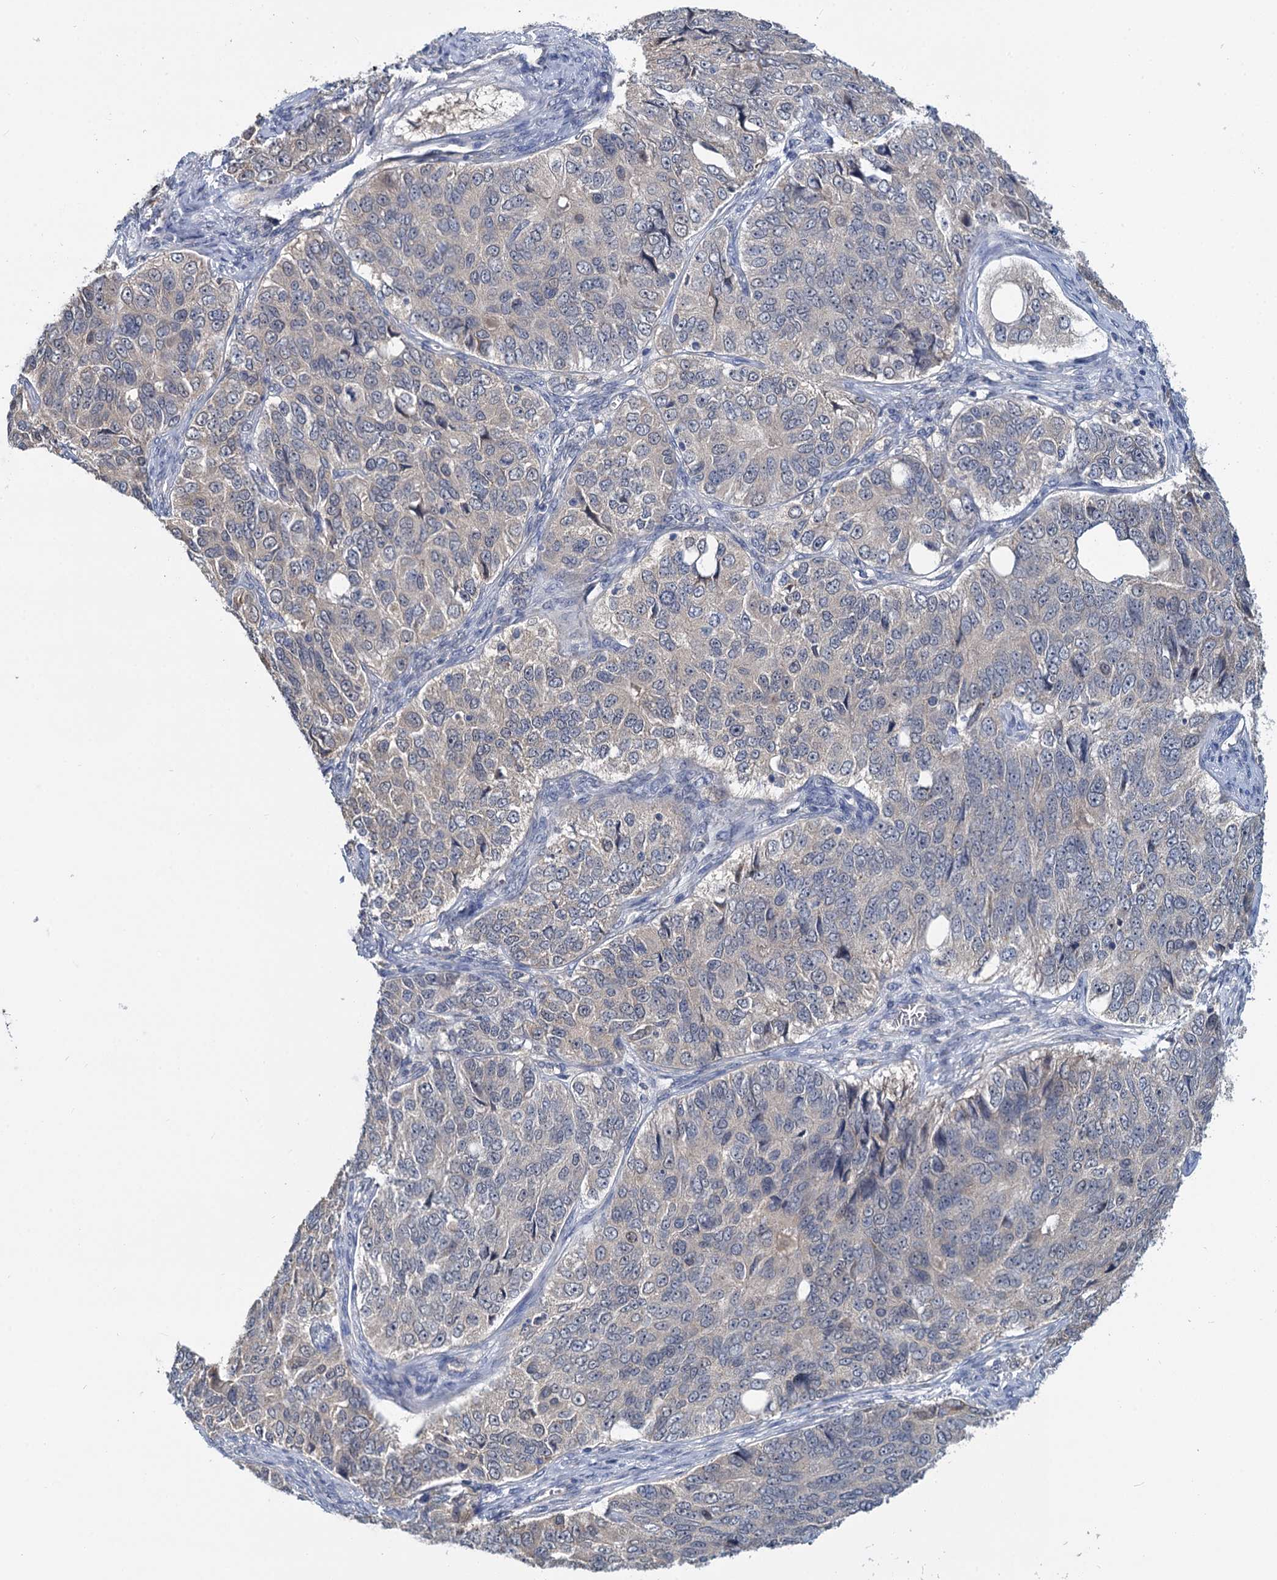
{"staining": {"intensity": "negative", "quantity": "none", "location": "none"}, "tissue": "ovarian cancer", "cell_type": "Tumor cells", "image_type": "cancer", "snomed": [{"axis": "morphology", "description": "Carcinoma, endometroid"}, {"axis": "topography", "description": "Ovary"}], "caption": "IHC of ovarian endometroid carcinoma demonstrates no expression in tumor cells.", "gene": "ANKRD42", "patient": {"sex": "female", "age": 51}}